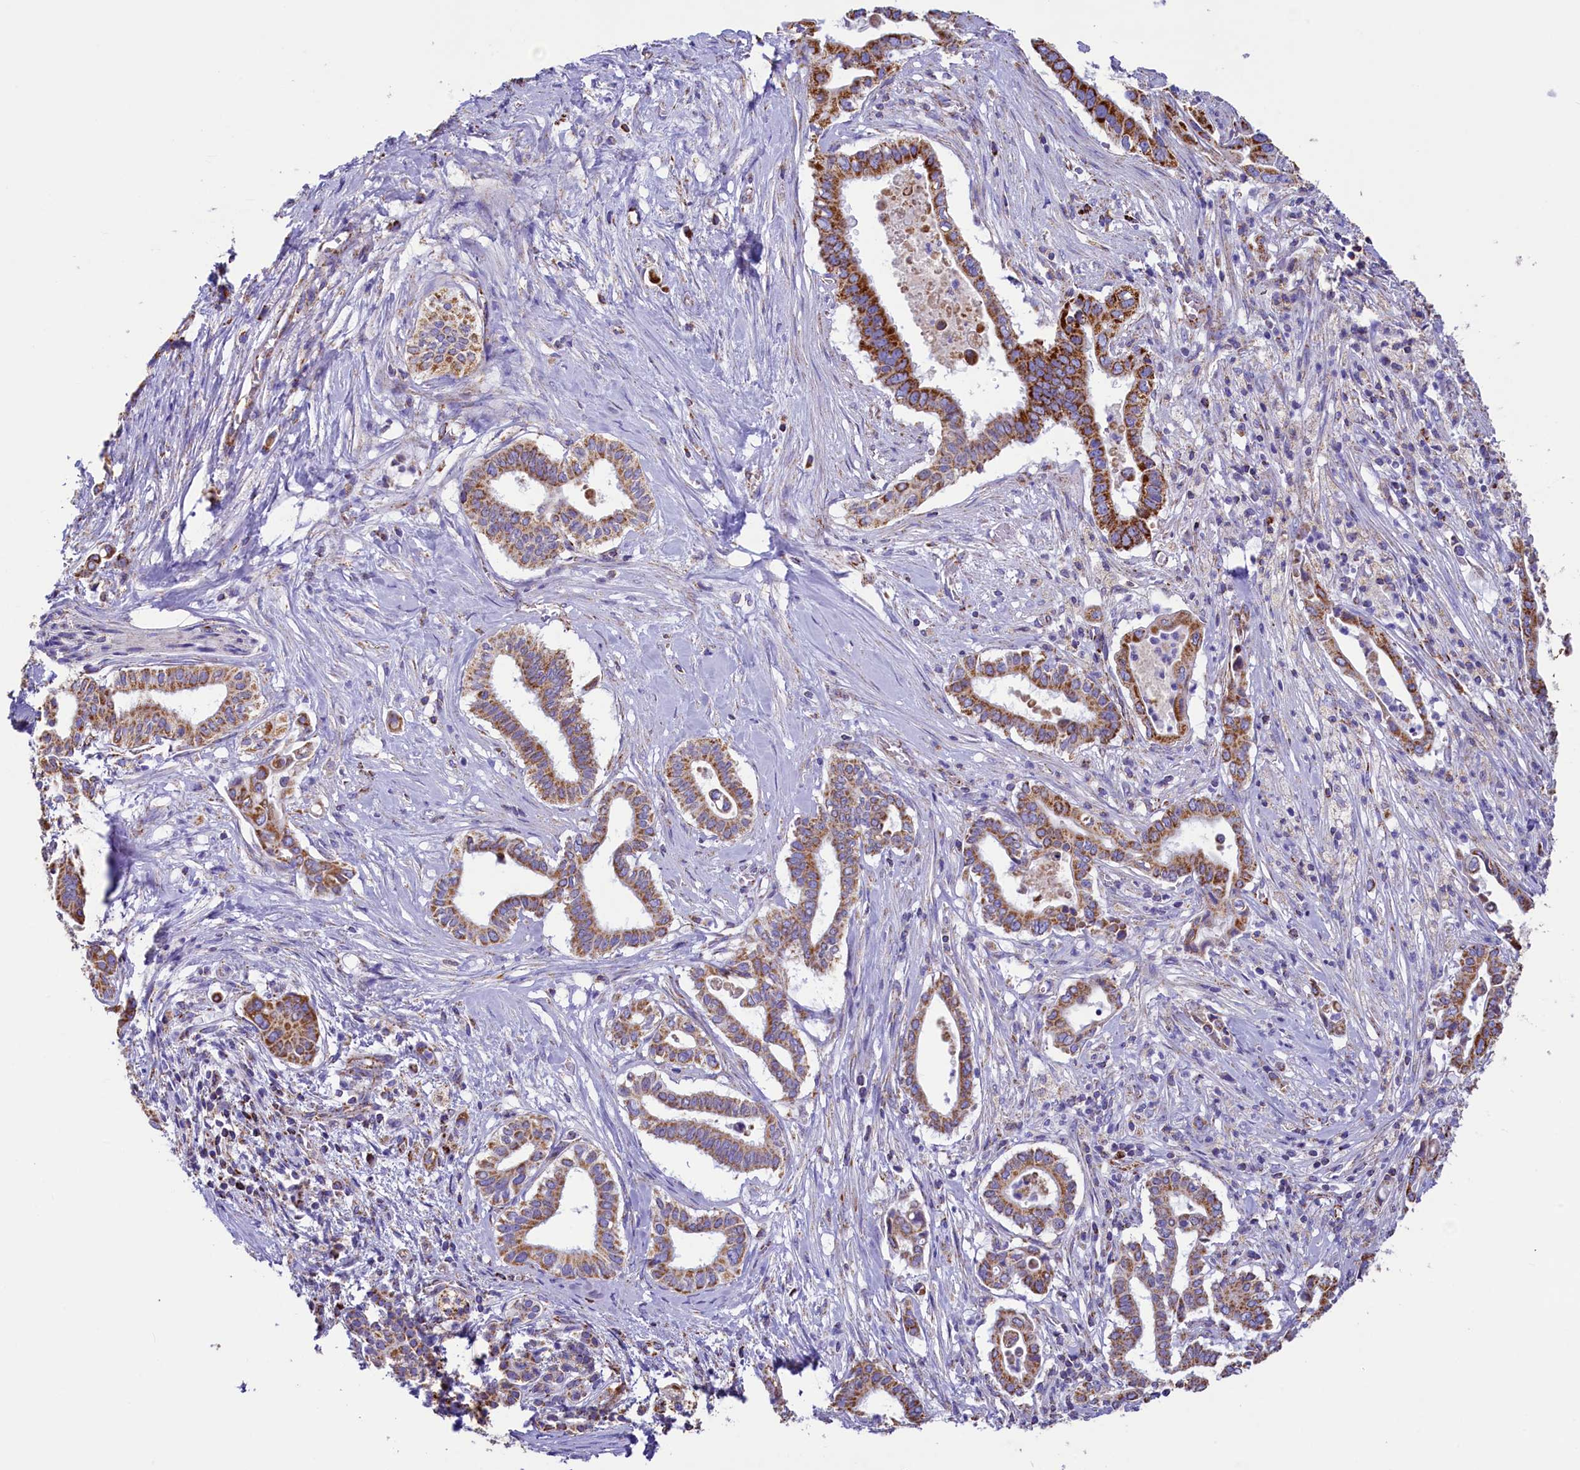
{"staining": {"intensity": "moderate", "quantity": ">75%", "location": "cytoplasmic/membranous"}, "tissue": "pancreatic cancer", "cell_type": "Tumor cells", "image_type": "cancer", "snomed": [{"axis": "morphology", "description": "Adenocarcinoma, NOS"}, {"axis": "topography", "description": "Pancreas"}], "caption": "Immunohistochemical staining of pancreatic cancer (adenocarcinoma) demonstrates medium levels of moderate cytoplasmic/membranous protein expression in about >75% of tumor cells. The protein is stained brown, and the nuclei are stained in blue (DAB (3,3'-diaminobenzidine) IHC with brightfield microscopy, high magnification).", "gene": "IDH3A", "patient": {"sex": "female", "age": 77}}